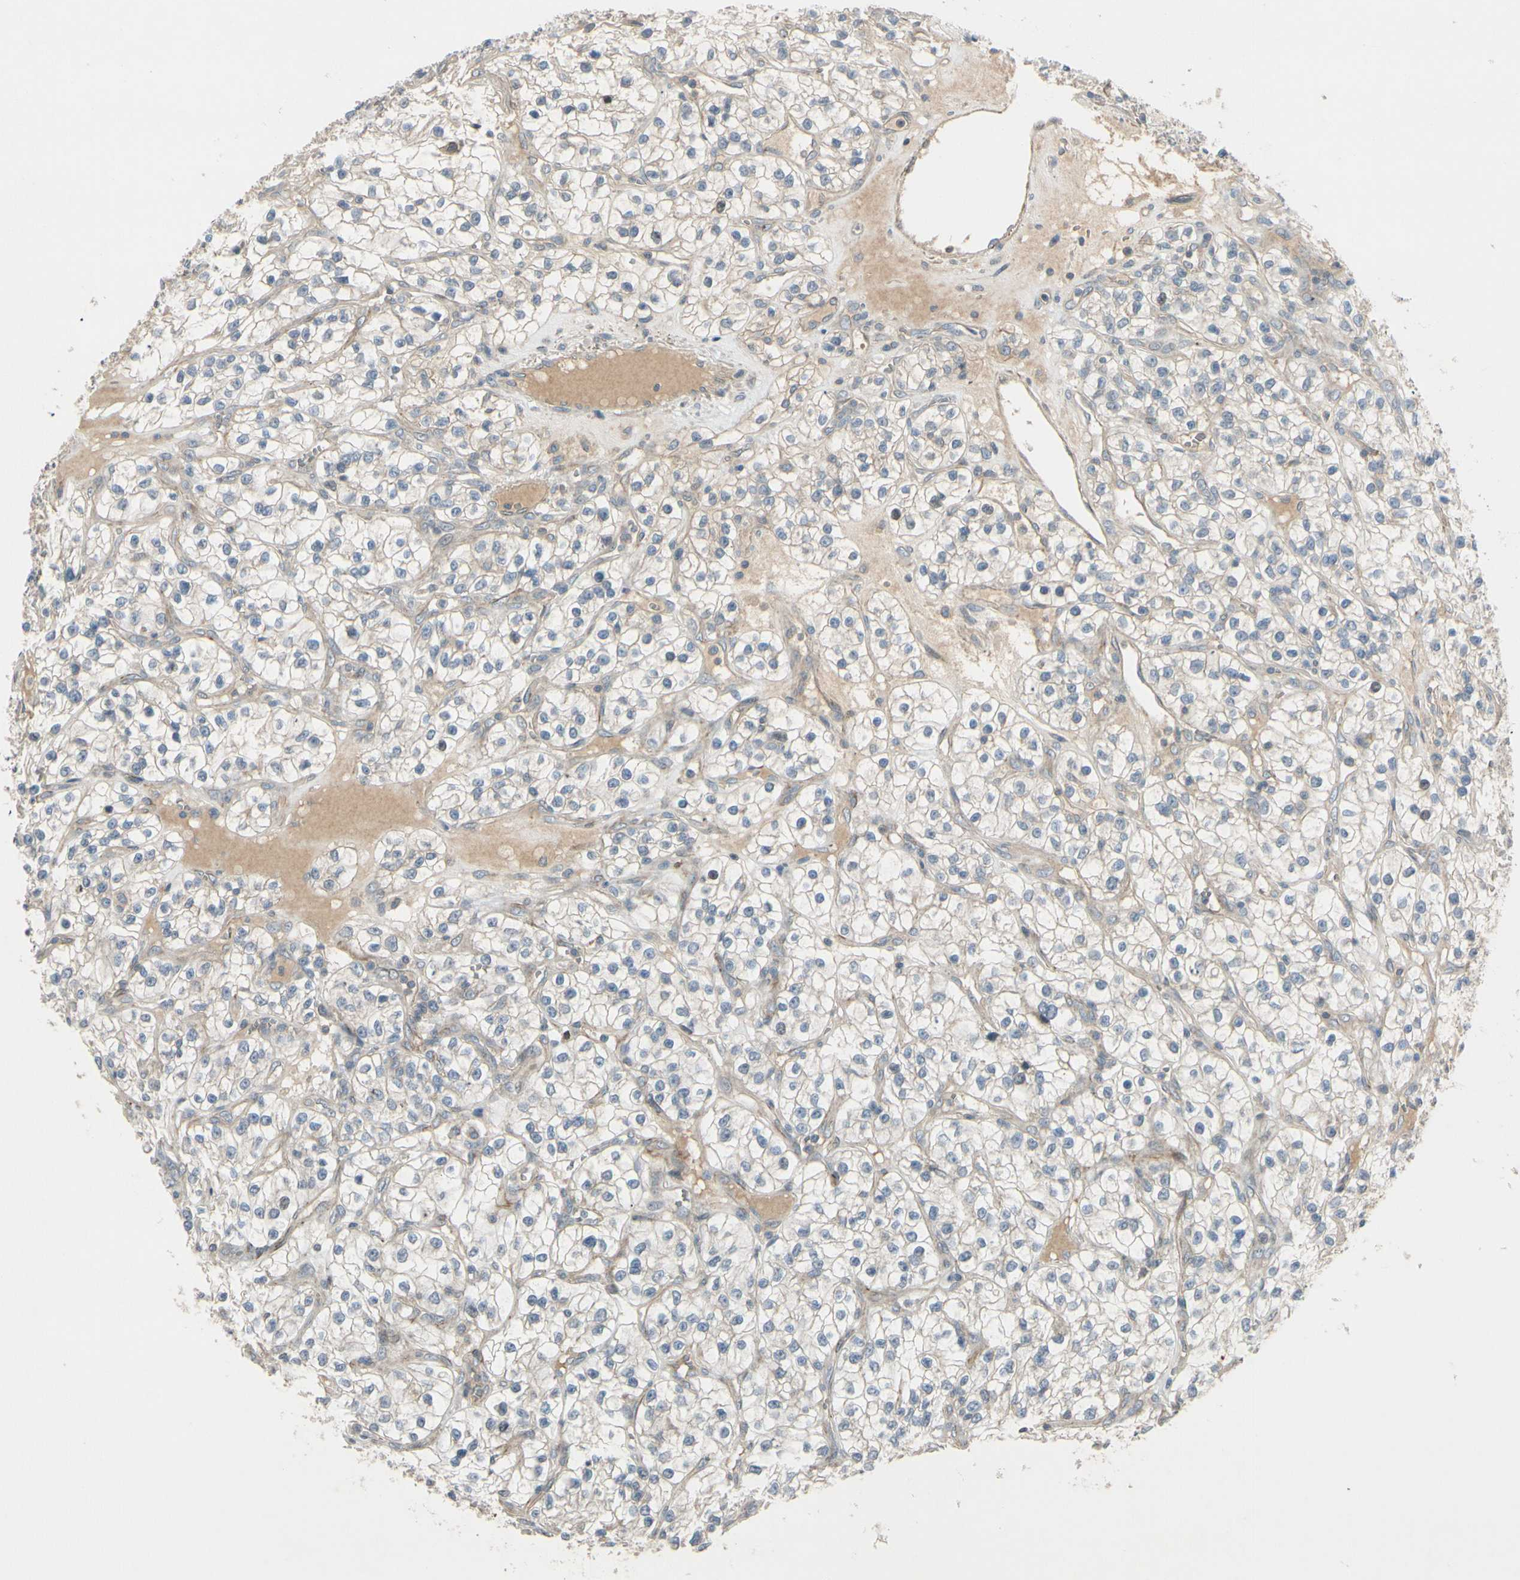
{"staining": {"intensity": "weak", "quantity": "25%-75%", "location": "cytoplasmic/membranous"}, "tissue": "renal cancer", "cell_type": "Tumor cells", "image_type": "cancer", "snomed": [{"axis": "morphology", "description": "Adenocarcinoma, NOS"}, {"axis": "topography", "description": "Kidney"}], "caption": "Renal cancer (adenocarcinoma) was stained to show a protein in brown. There is low levels of weak cytoplasmic/membranous staining in about 25%-75% of tumor cells.", "gene": "PPP3CB", "patient": {"sex": "female", "age": 57}}